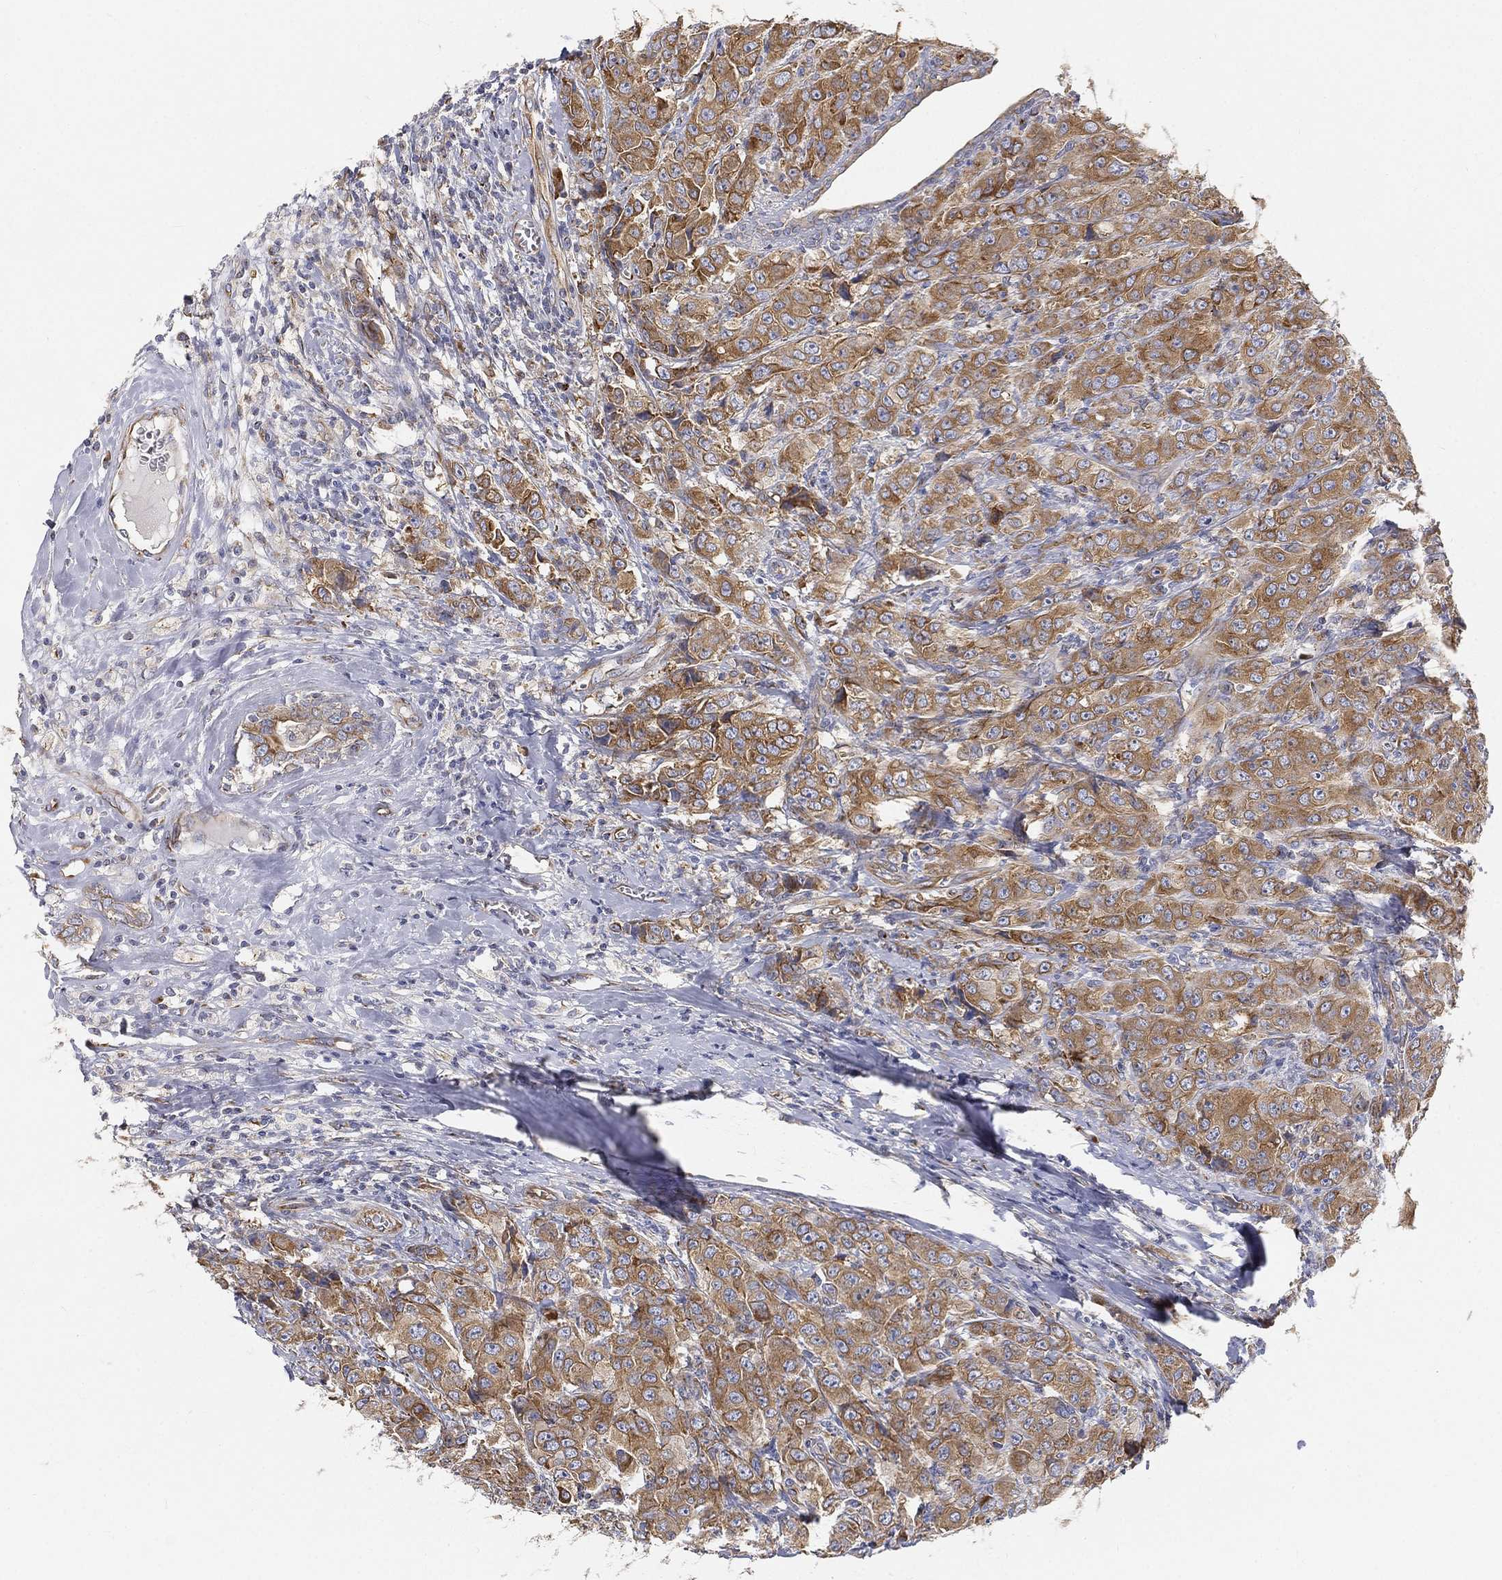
{"staining": {"intensity": "moderate", "quantity": ">75%", "location": "cytoplasmic/membranous"}, "tissue": "breast cancer", "cell_type": "Tumor cells", "image_type": "cancer", "snomed": [{"axis": "morphology", "description": "Duct carcinoma"}, {"axis": "topography", "description": "Breast"}], "caption": "IHC photomicrograph of human breast cancer stained for a protein (brown), which displays medium levels of moderate cytoplasmic/membranous staining in approximately >75% of tumor cells.", "gene": "TMEM25", "patient": {"sex": "female", "age": 43}}